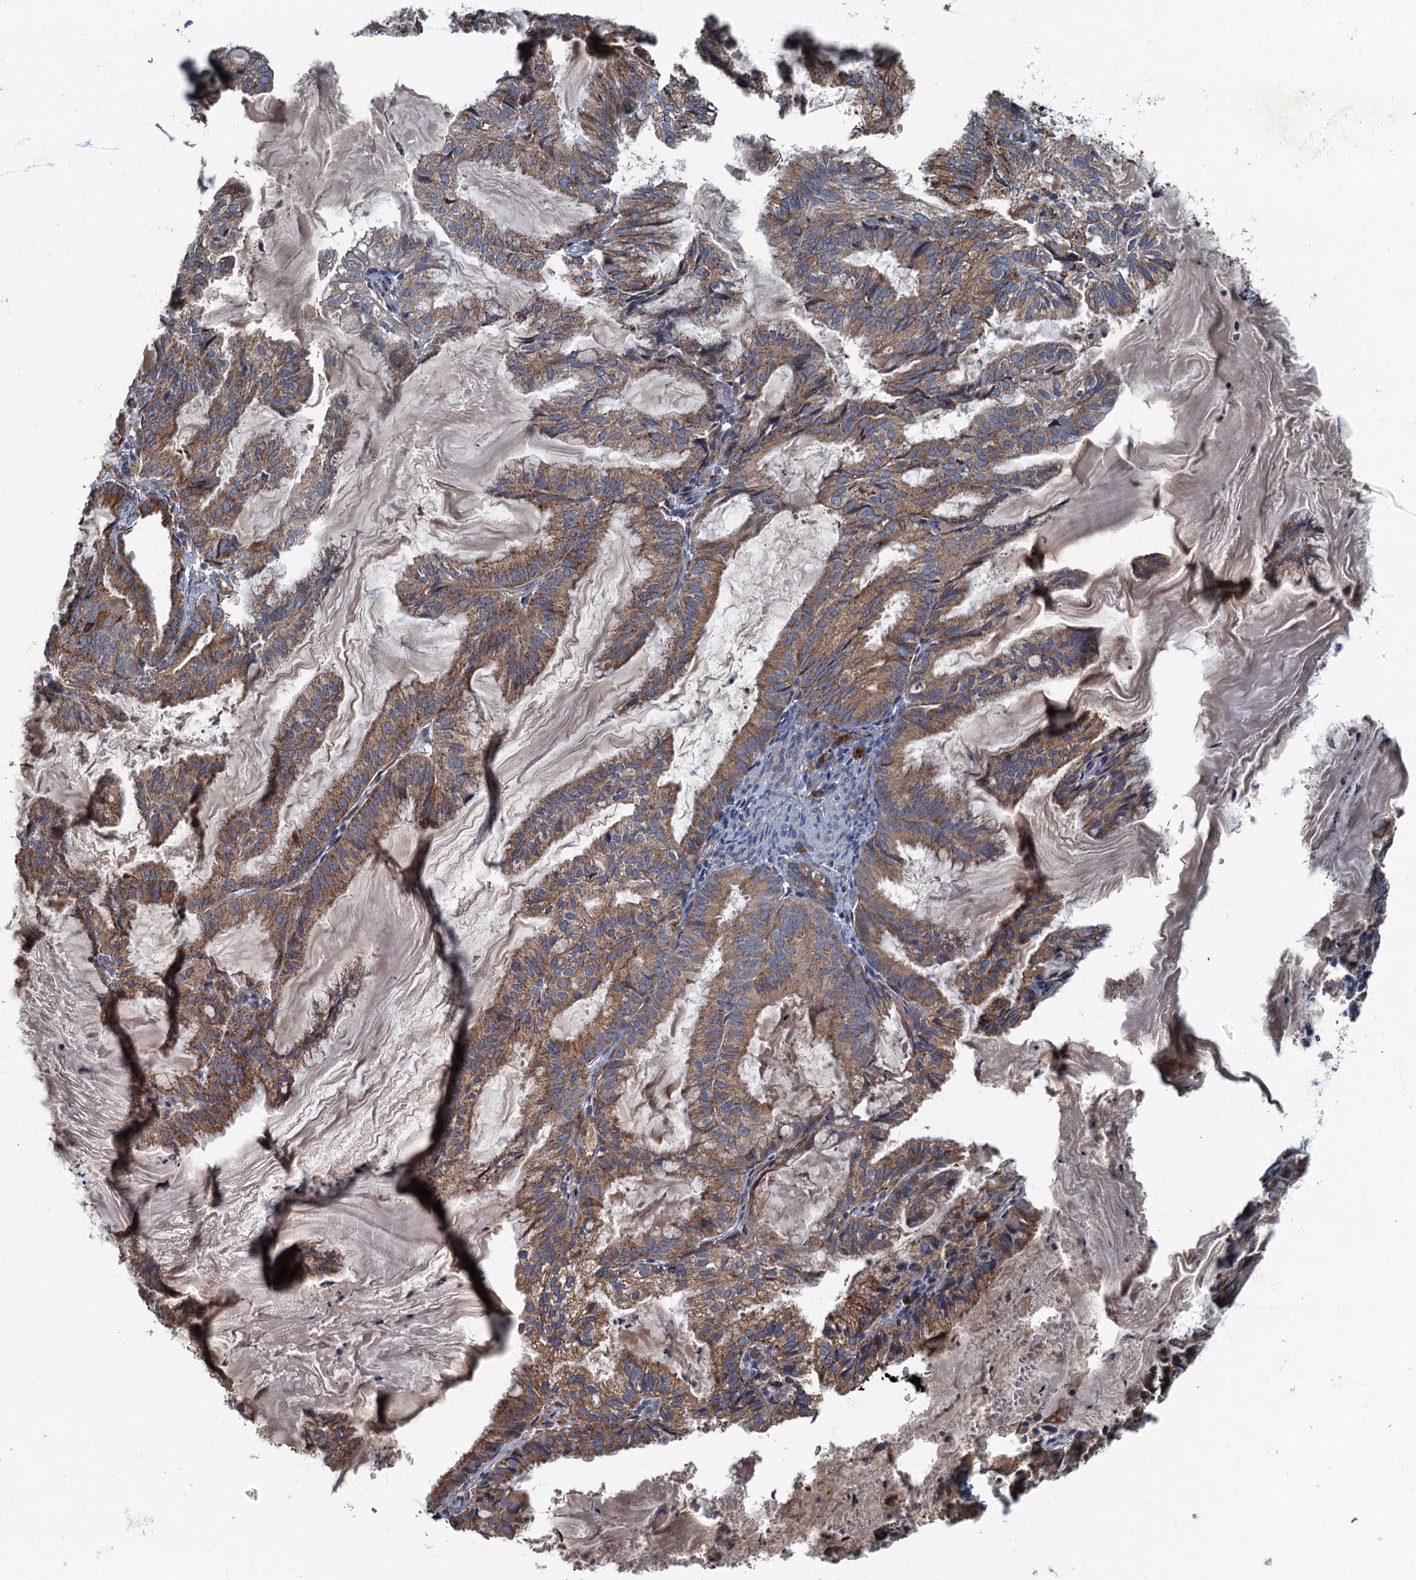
{"staining": {"intensity": "moderate", "quantity": ">75%", "location": "cytoplasmic/membranous"}, "tissue": "endometrial cancer", "cell_type": "Tumor cells", "image_type": "cancer", "snomed": [{"axis": "morphology", "description": "Adenocarcinoma, NOS"}, {"axis": "topography", "description": "Endometrium"}], "caption": "The immunohistochemical stain highlights moderate cytoplasmic/membranous staining in tumor cells of adenocarcinoma (endometrial) tissue.", "gene": "SPDYC", "patient": {"sex": "female", "age": 86}}